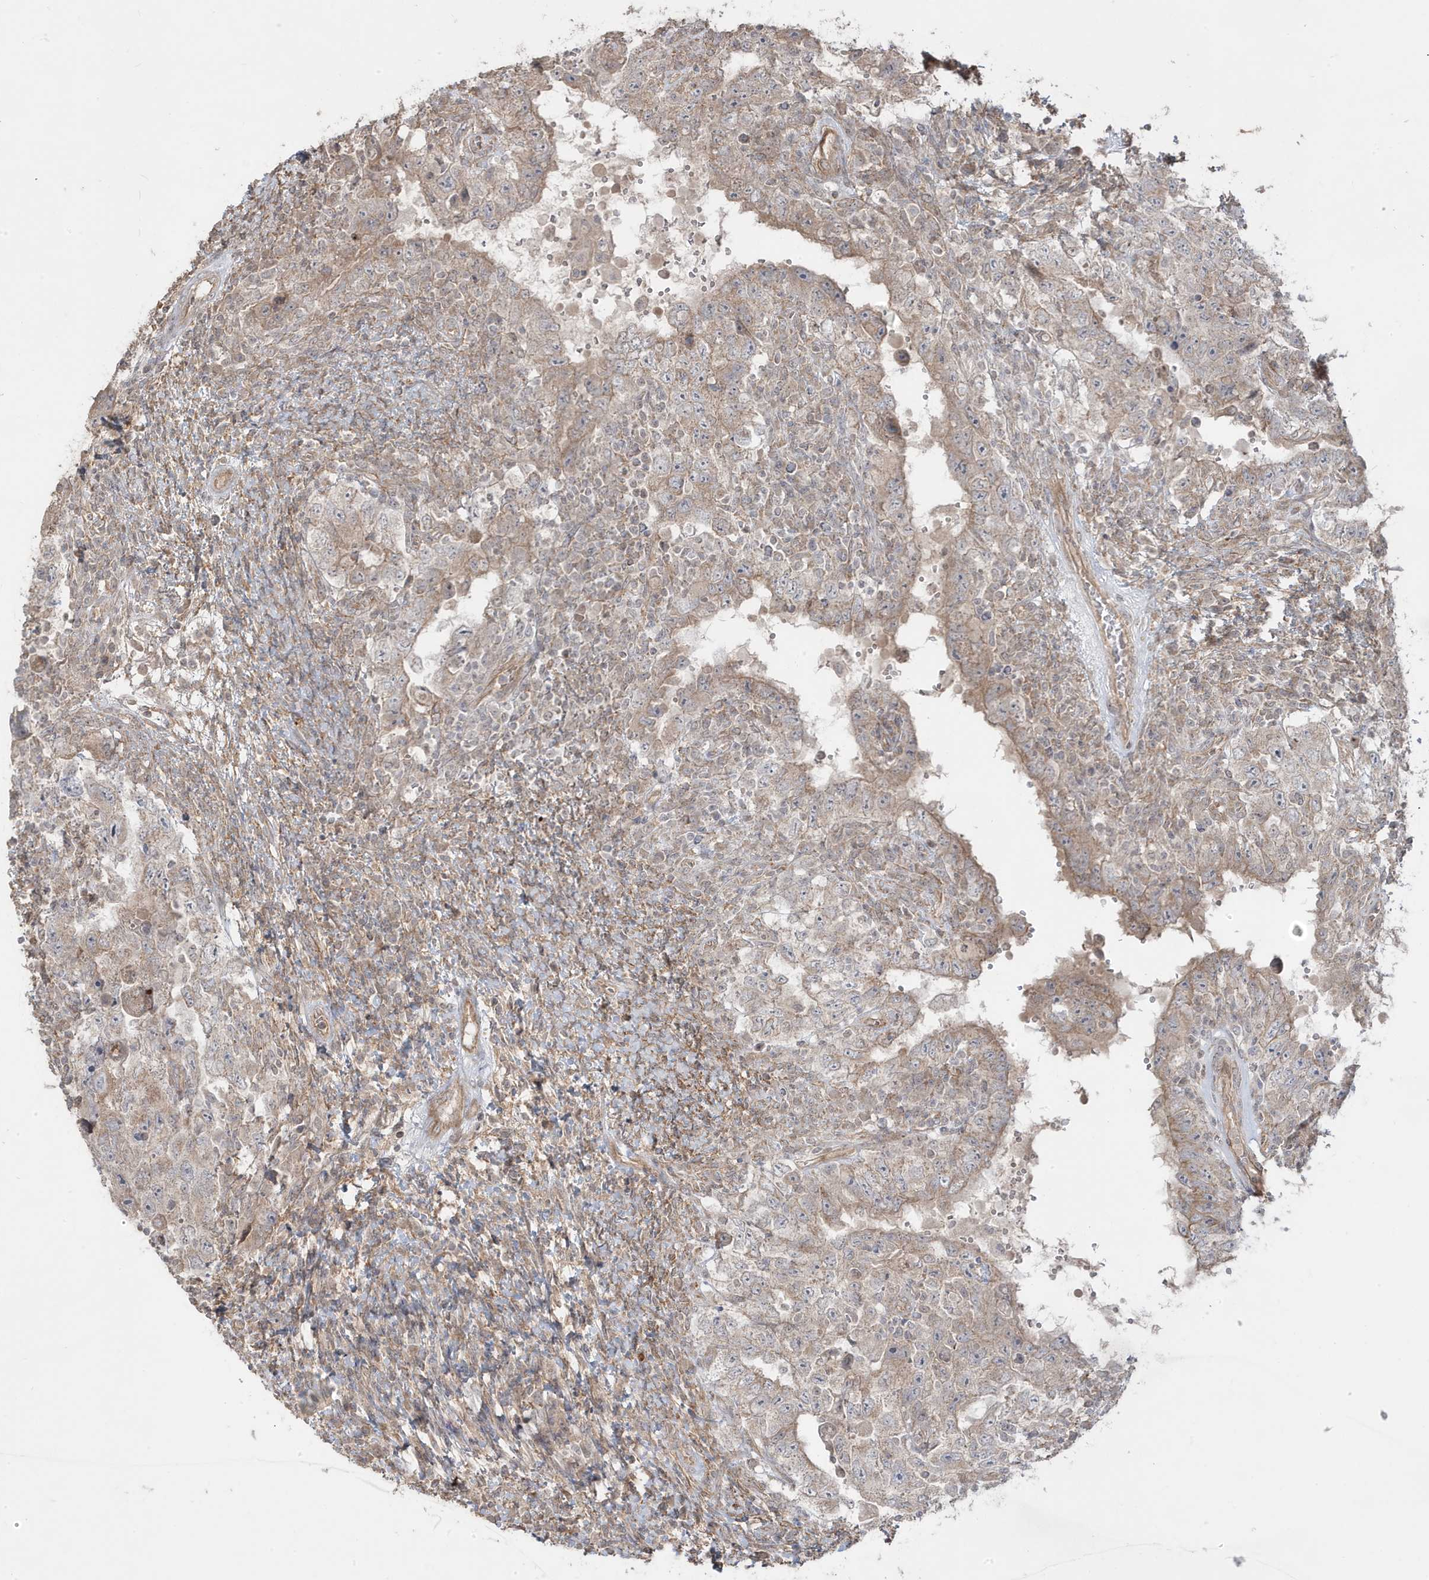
{"staining": {"intensity": "weak", "quantity": "25%-75%", "location": "cytoplasmic/membranous"}, "tissue": "testis cancer", "cell_type": "Tumor cells", "image_type": "cancer", "snomed": [{"axis": "morphology", "description": "Carcinoma, Embryonal, NOS"}, {"axis": "topography", "description": "Testis"}], "caption": "Protein staining shows weak cytoplasmic/membranous expression in approximately 25%-75% of tumor cells in testis embryonal carcinoma.", "gene": "DNAJC12", "patient": {"sex": "male", "age": 26}}